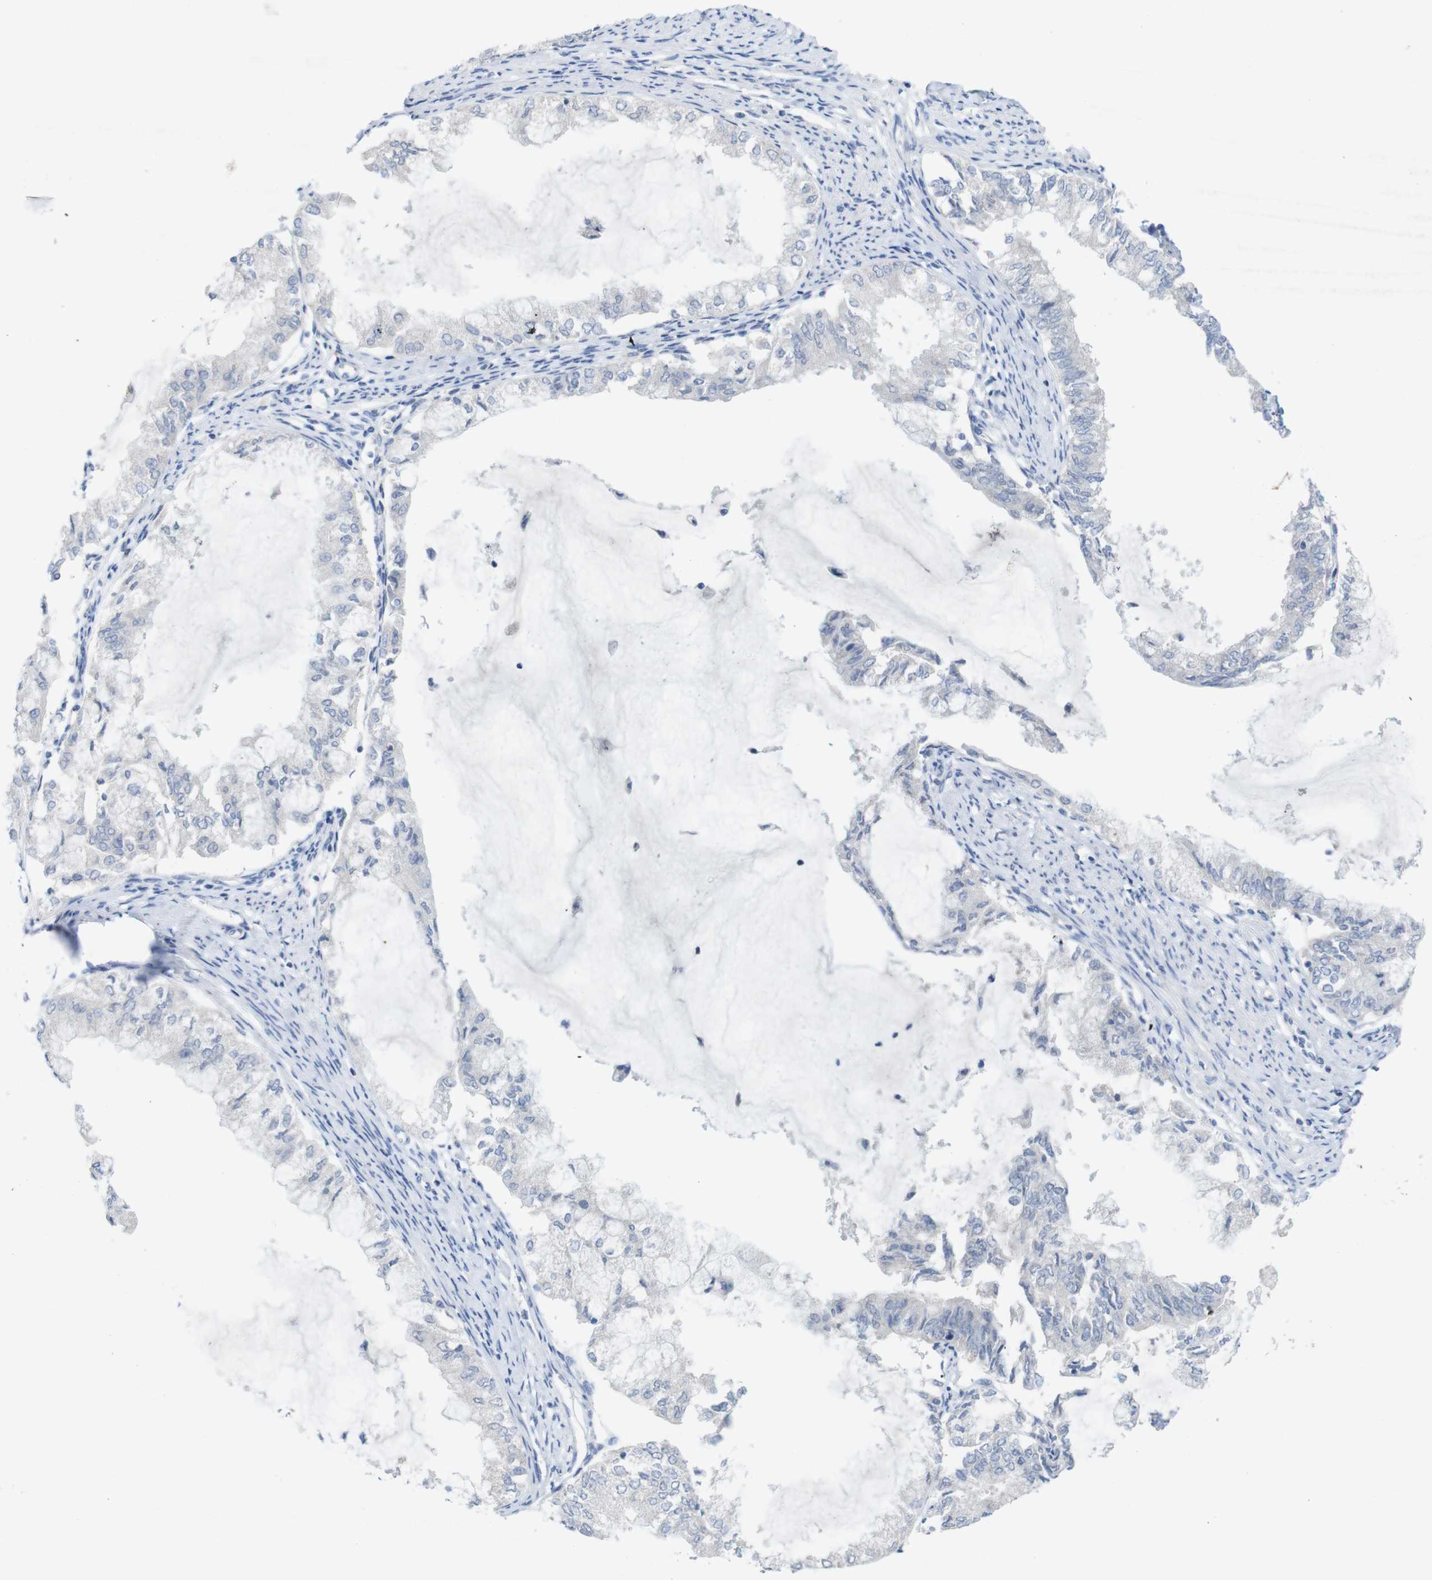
{"staining": {"intensity": "negative", "quantity": "none", "location": "none"}, "tissue": "endometrial cancer", "cell_type": "Tumor cells", "image_type": "cancer", "snomed": [{"axis": "morphology", "description": "Adenocarcinoma, NOS"}, {"axis": "topography", "description": "Endometrium"}], "caption": "Tumor cells are negative for brown protein staining in endometrial cancer.", "gene": "SLAMF7", "patient": {"sex": "female", "age": 86}}